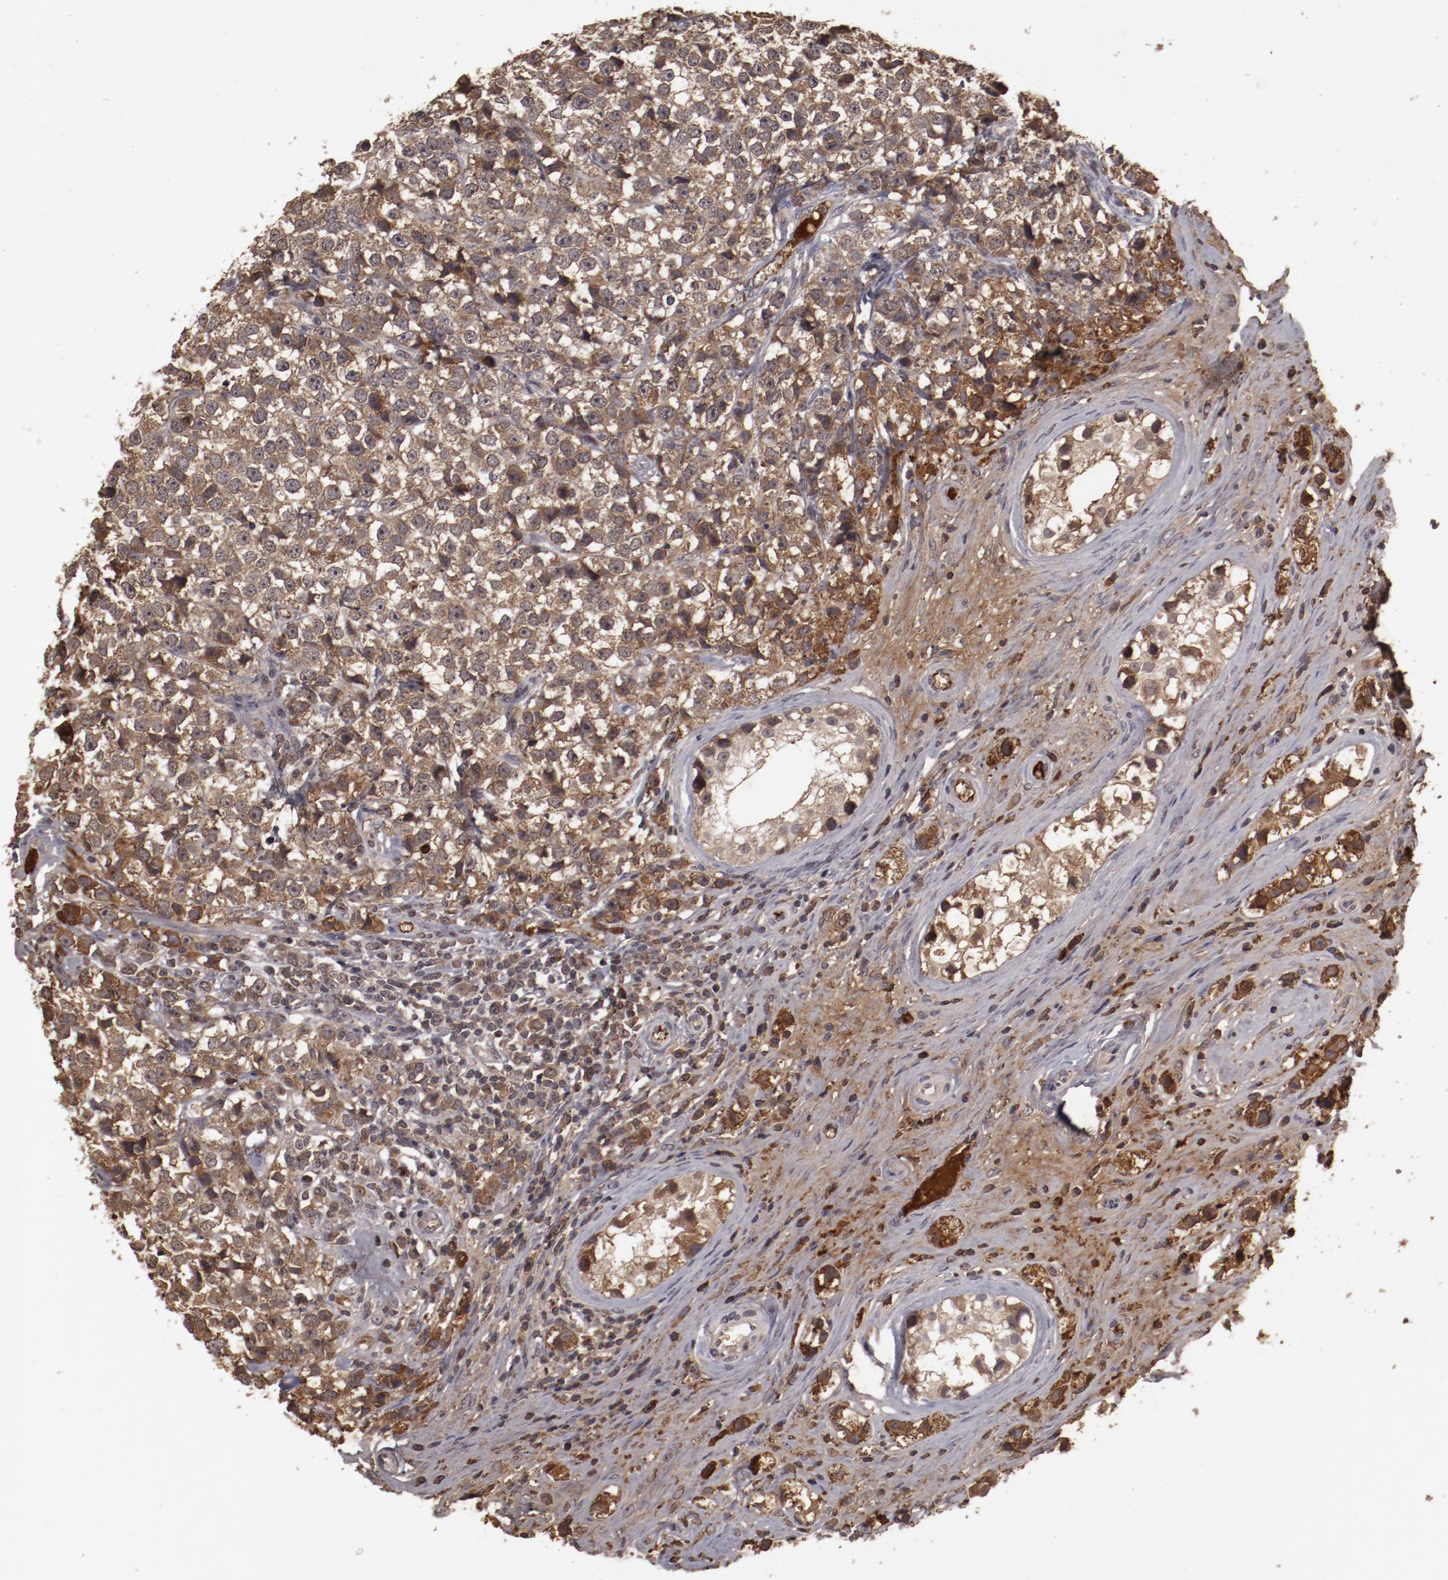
{"staining": {"intensity": "strong", "quantity": ">75%", "location": "cytoplasmic/membranous"}, "tissue": "testis cancer", "cell_type": "Tumor cells", "image_type": "cancer", "snomed": [{"axis": "morphology", "description": "Seminoma, NOS"}, {"axis": "topography", "description": "Testis"}], "caption": "About >75% of tumor cells in human testis seminoma display strong cytoplasmic/membranous protein staining as visualized by brown immunohistochemical staining.", "gene": "CP", "patient": {"sex": "male", "age": 25}}